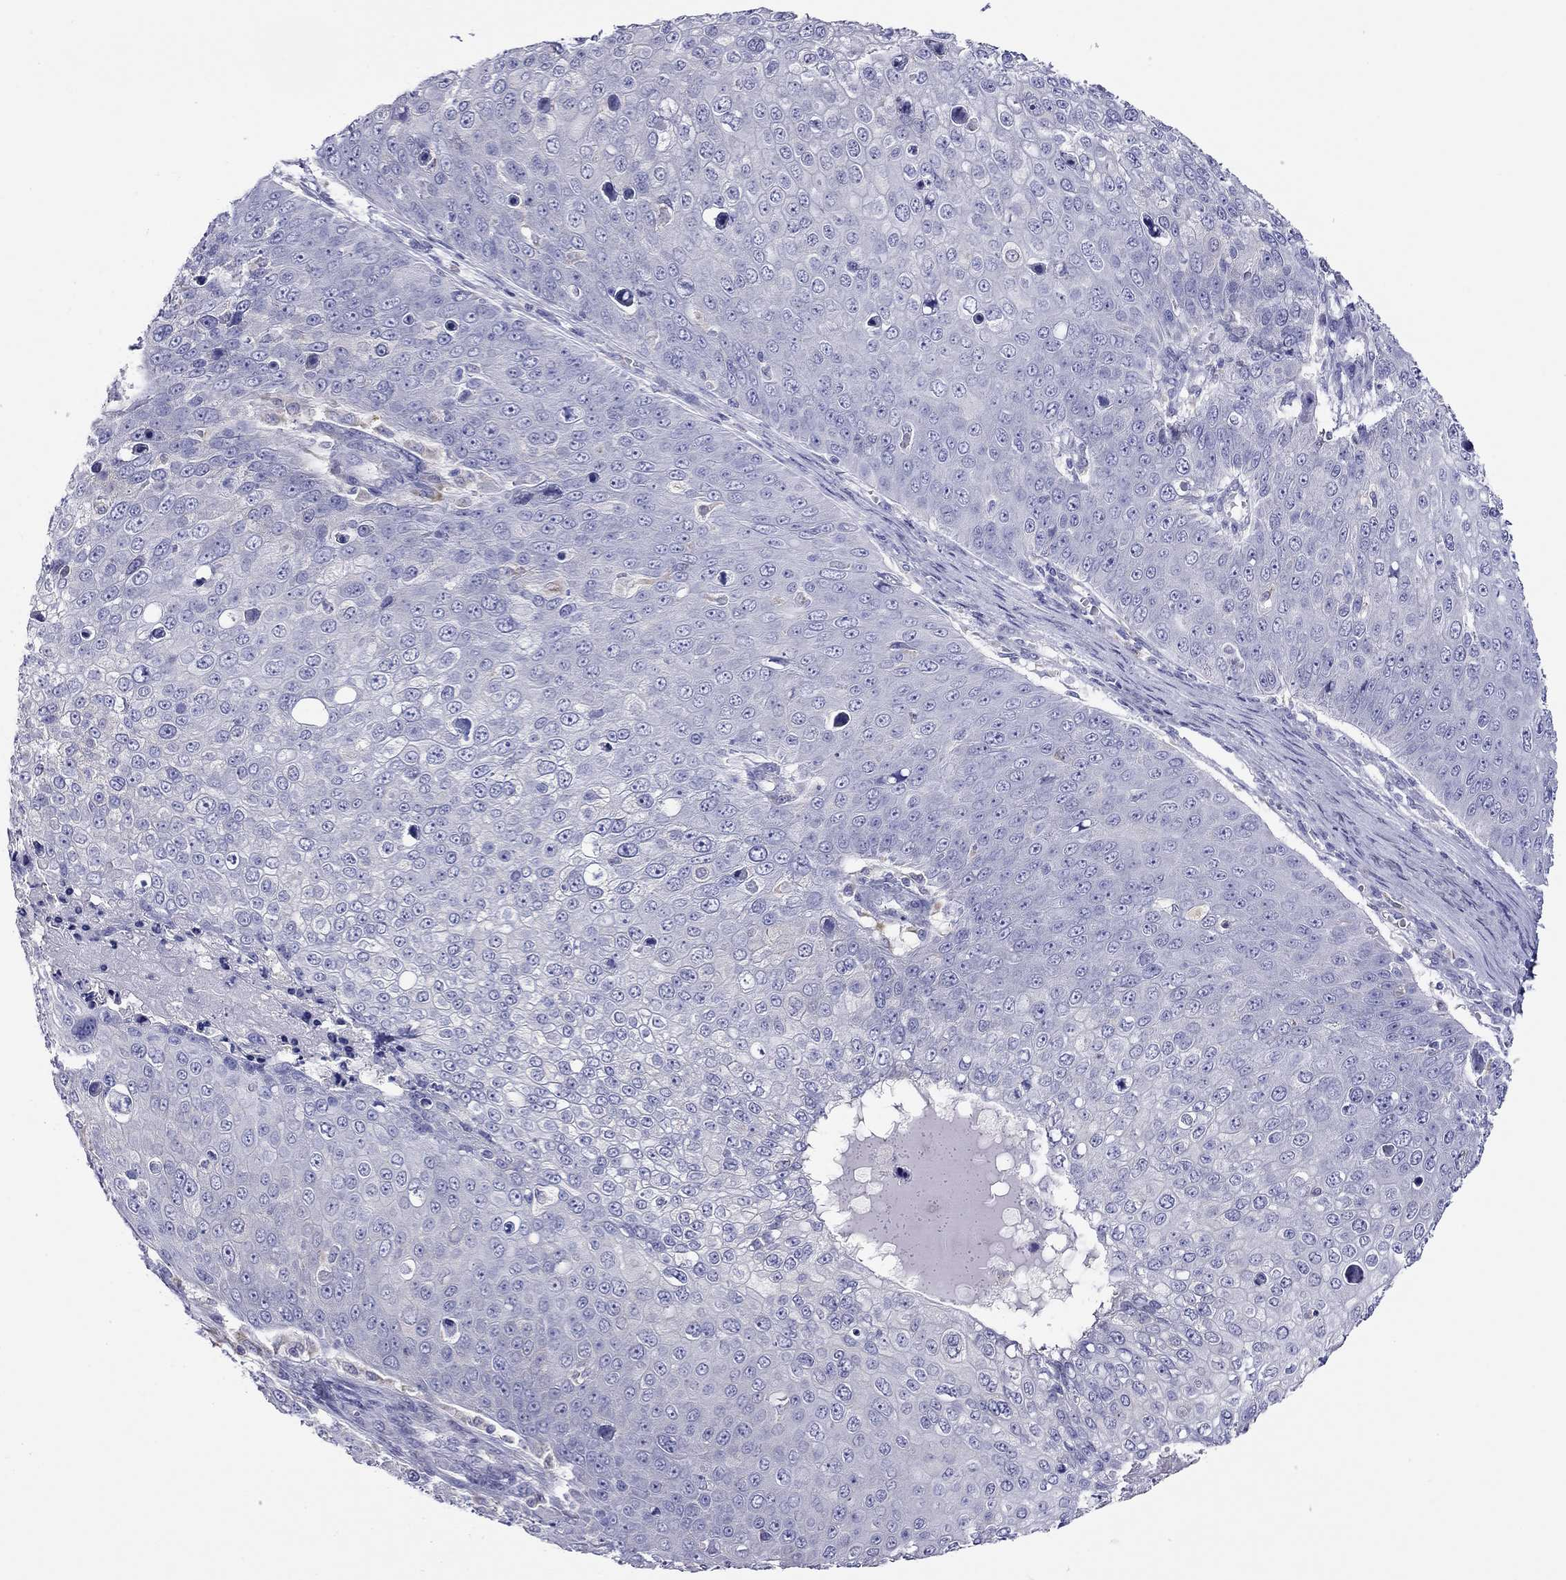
{"staining": {"intensity": "negative", "quantity": "none", "location": "none"}, "tissue": "skin cancer", "cell_type": "Tumor cells", "image_type": "cancer", "snomed": [{"axis": "morphology", "description": "Squamous cell carcinoma, NOS"}, {"axis": "topography", "description": "Skin"}], "caption": "This is an immunohistochemistry image of human skin squamous cell carcinoma. There is no positivity in tumor cells.", "gene": "SLC46A2", "patient": {"sex": "male", "age": 71}}